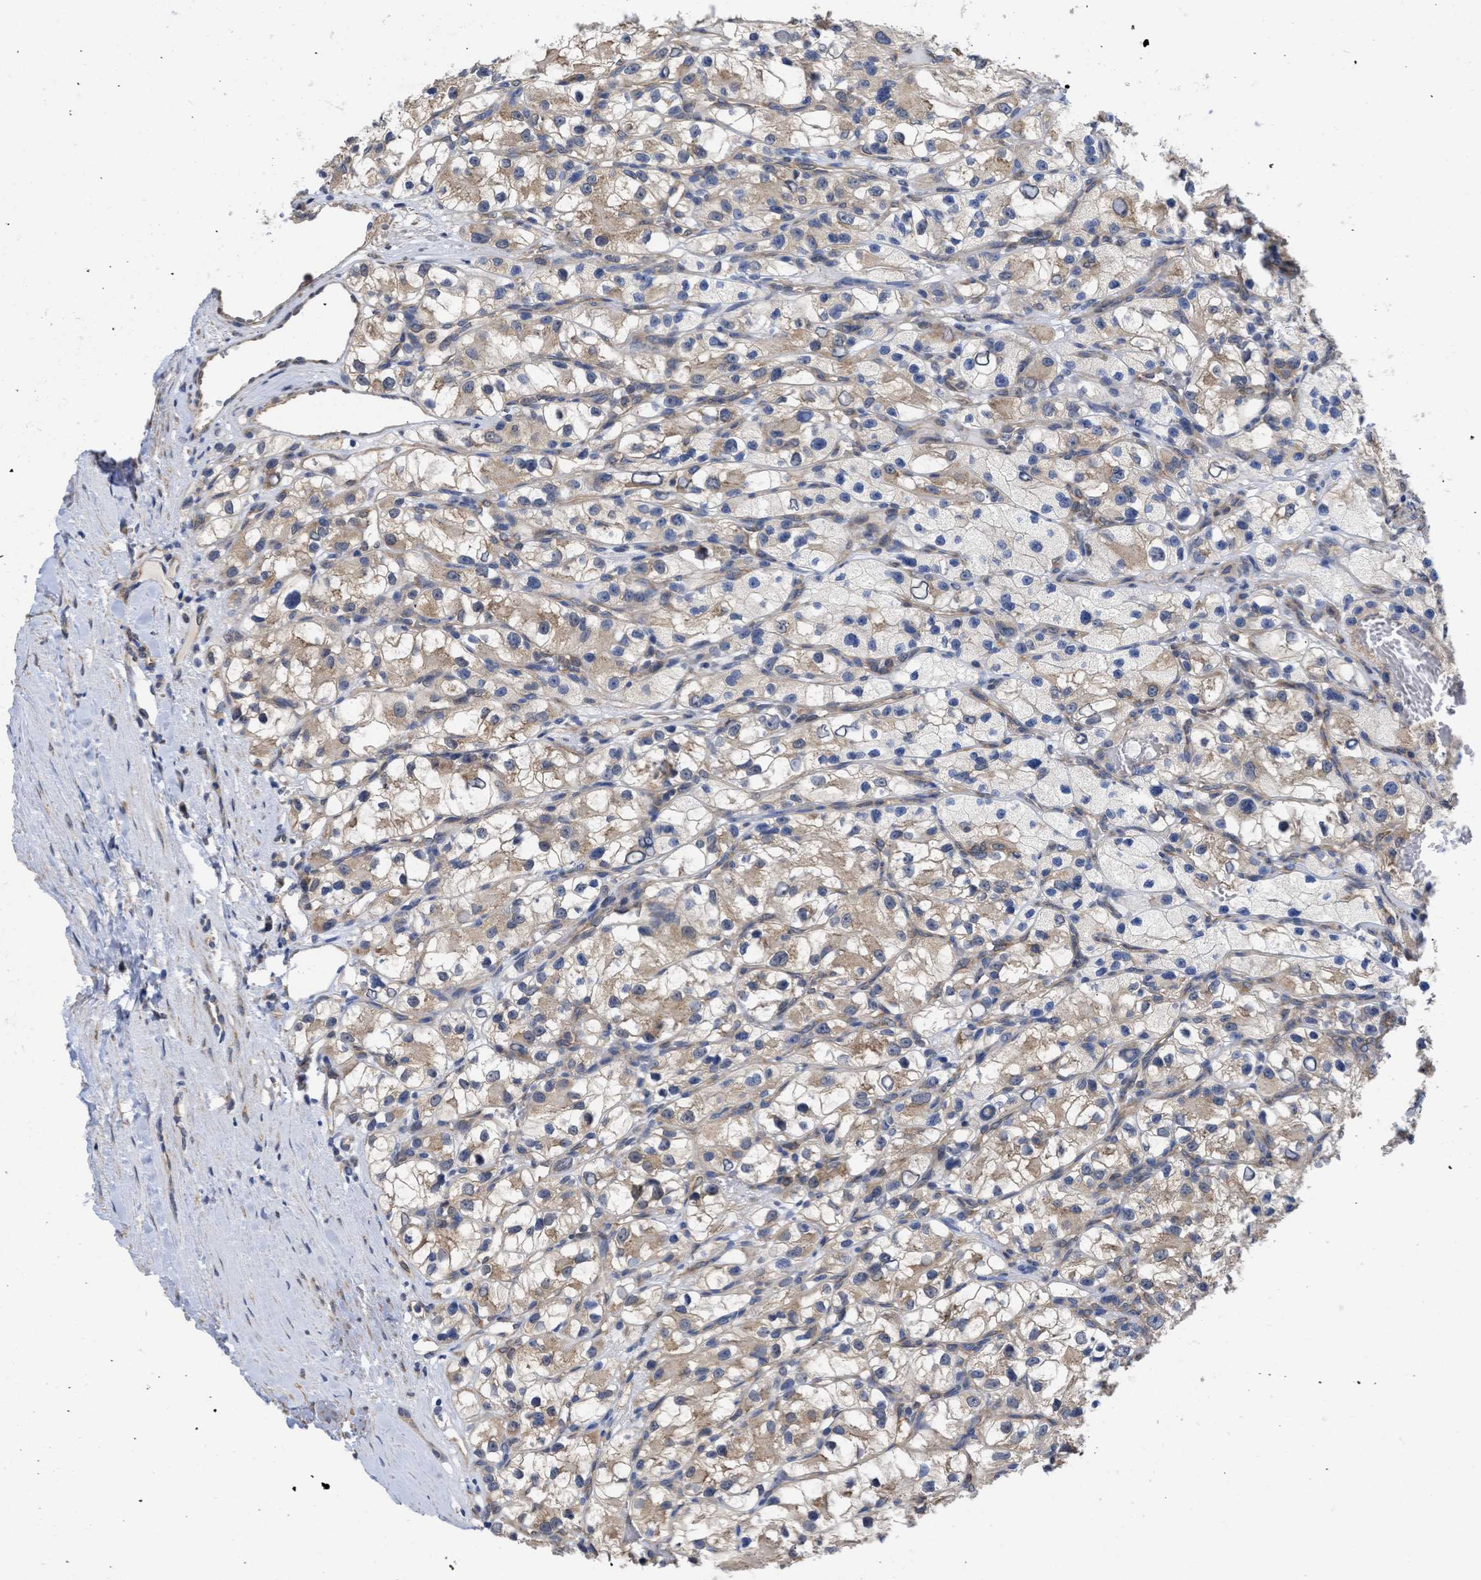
{"staining": {"intensity": "weak", "quantity": ">75%", "location": "cytoplasmic/membranous"}, "tissue": "renal cancer", "cell_type": "Tumor cells", "image_type": "cancer", "snomed": [{"axis": "morphology", "description": "Adenocarcinoma, NOS"}, {"axis": "topography", "description": "Kidney"}], "caption": "Immunohistochemistry image of human renal cancer (adenocarcinoma) stained for a protein (brown), which exhibits low levels of weak cytoplasmic/membranous expression in about >75% of tumor cells.", "gene": "MAP2K3", "patient": {"sex": "female", "age": 57}}